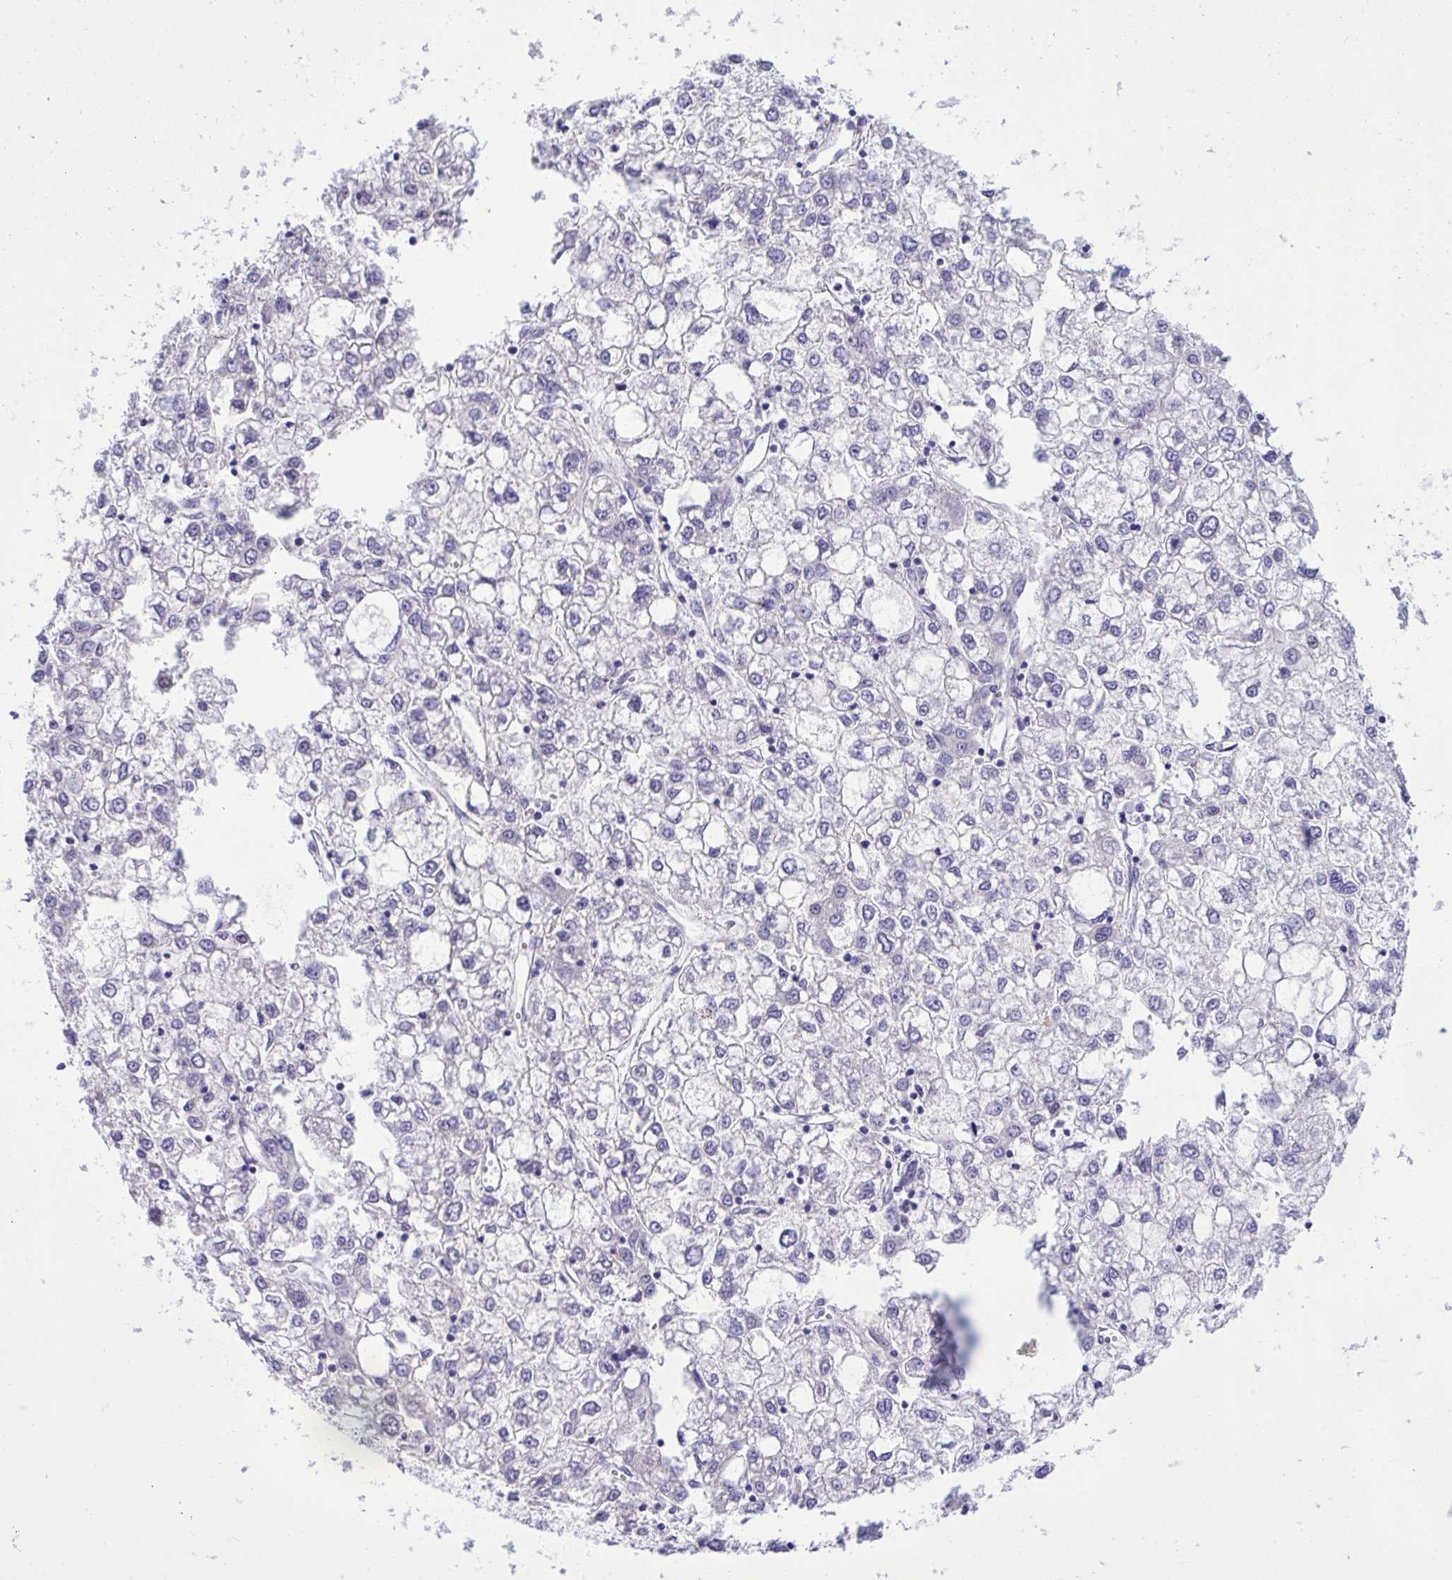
{"staining": {"intensity": "negative", "quantity": "none", "location": "none"}, "tissue": "liver cancer", "cell_type": "Tumor cells", "image_type": "cancer", "snomed": [{"axis": "morphology", "description": "Carcinoma, Hepatocellular, NOS"}, {"axis": "topography", "description": "Liver"}], "caption": "The micrograph shows no staining of tumor cells in liver hepatocellular carcinoma.", "gene": "WDR97", "patient": {"sex": "male", "age": 40}}